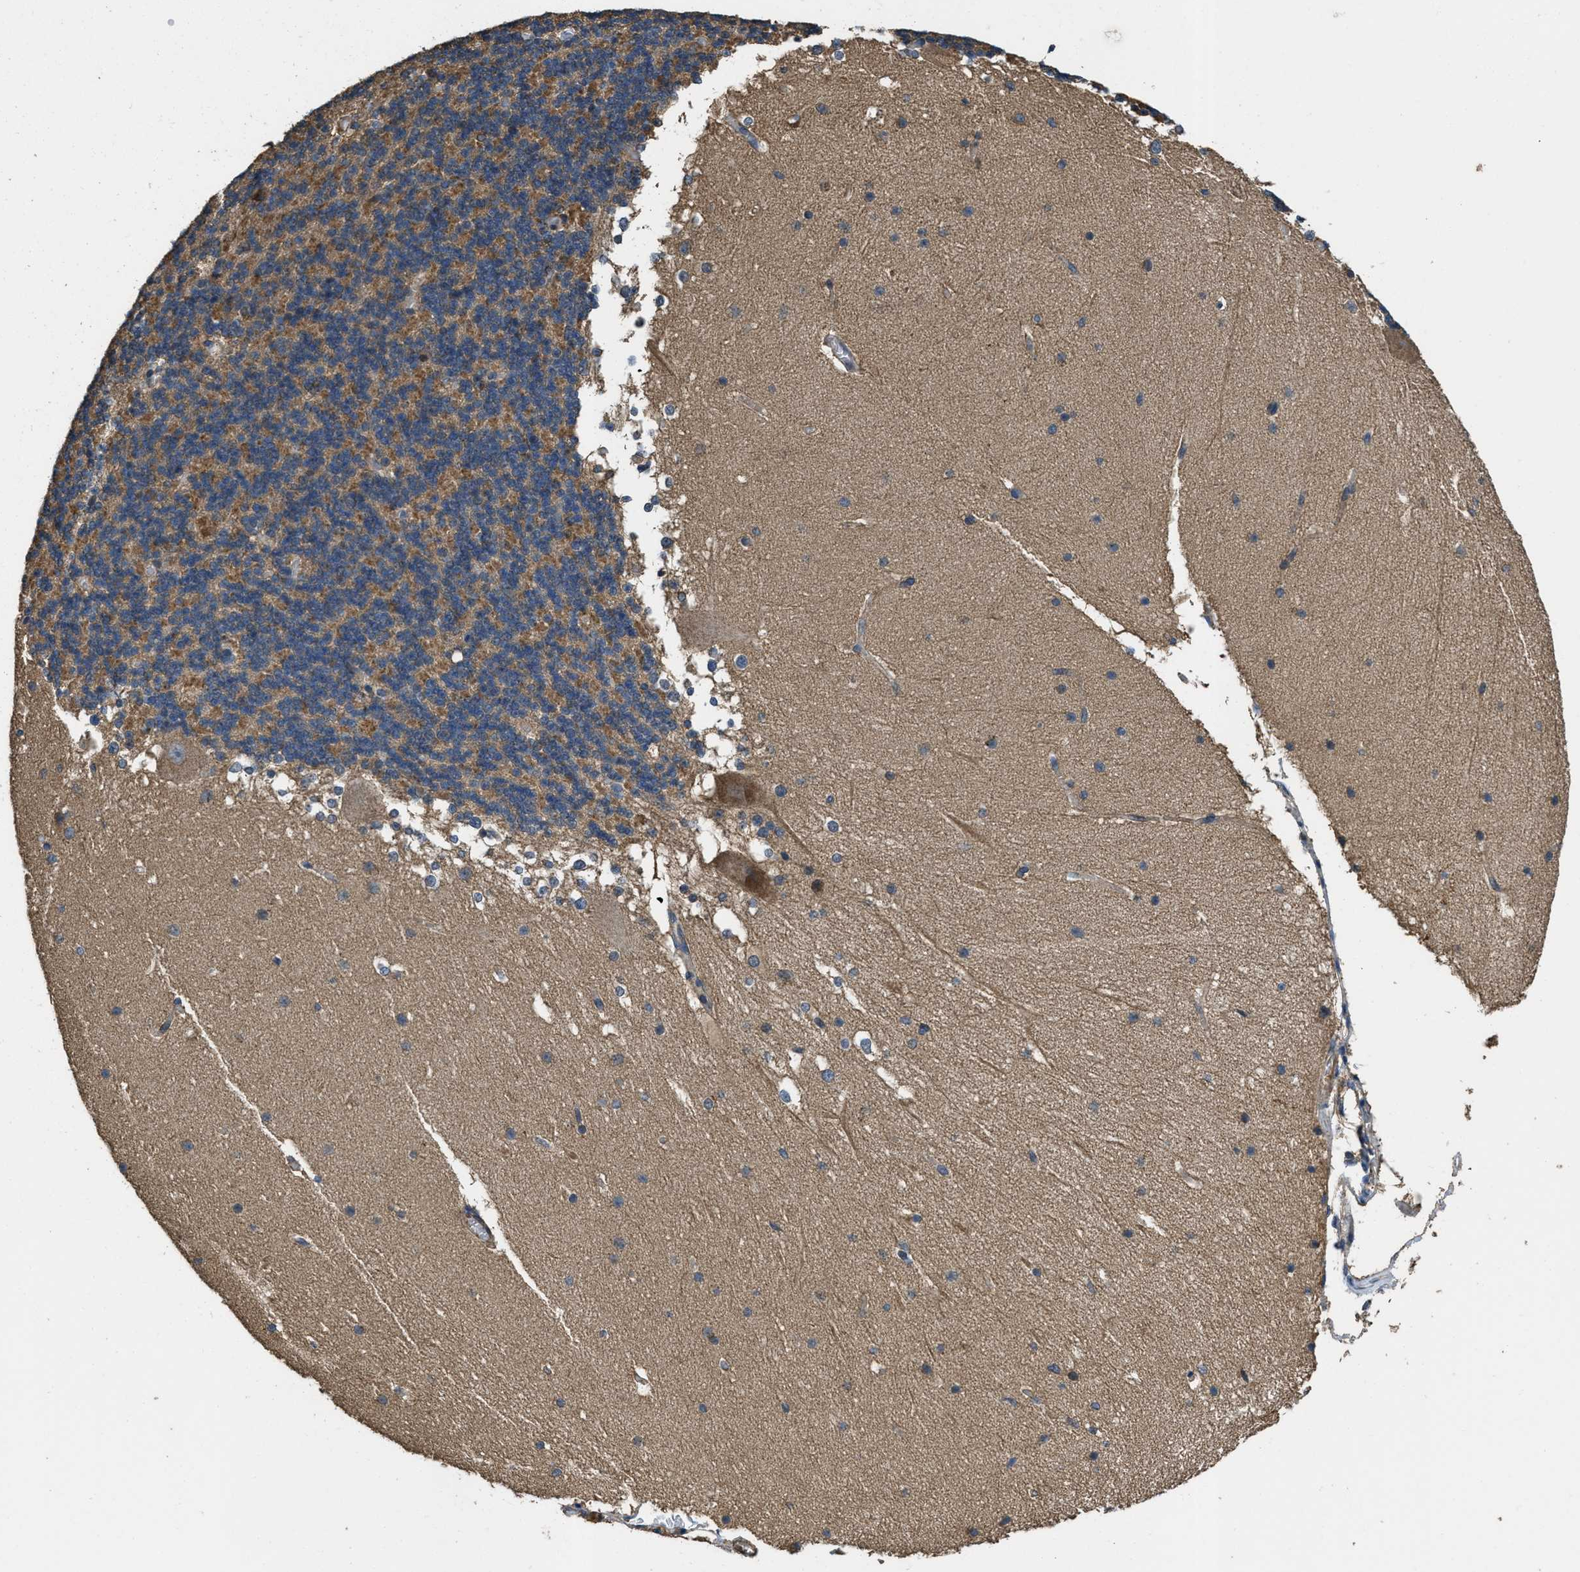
{"staining": {"intensity": "moderate", "quantity": ">75%", "location": "cytoplasmic/membranous"}, "tissue": "cerebellum", "cell_type": "Cells in granular layer", "image_type": "normal", "snomed": [{"axis": "morphology", "description": "Normal tissue, NOS"}, {"axis": "topography", "description": "Cerebellum"}], "caption": "Immunohistochemistry histopathology image of unremarkable cerebellum: cerebellum stained using immunohistochemistry shows medium levels of moderate protein expression localized specifically in the cytoplasmic/membranous of cells in granular layer, appearing as a cytoplasmic/membranous brown color.", "gene": "THBS2", "patient": {"sex": "female", "age": 19}}